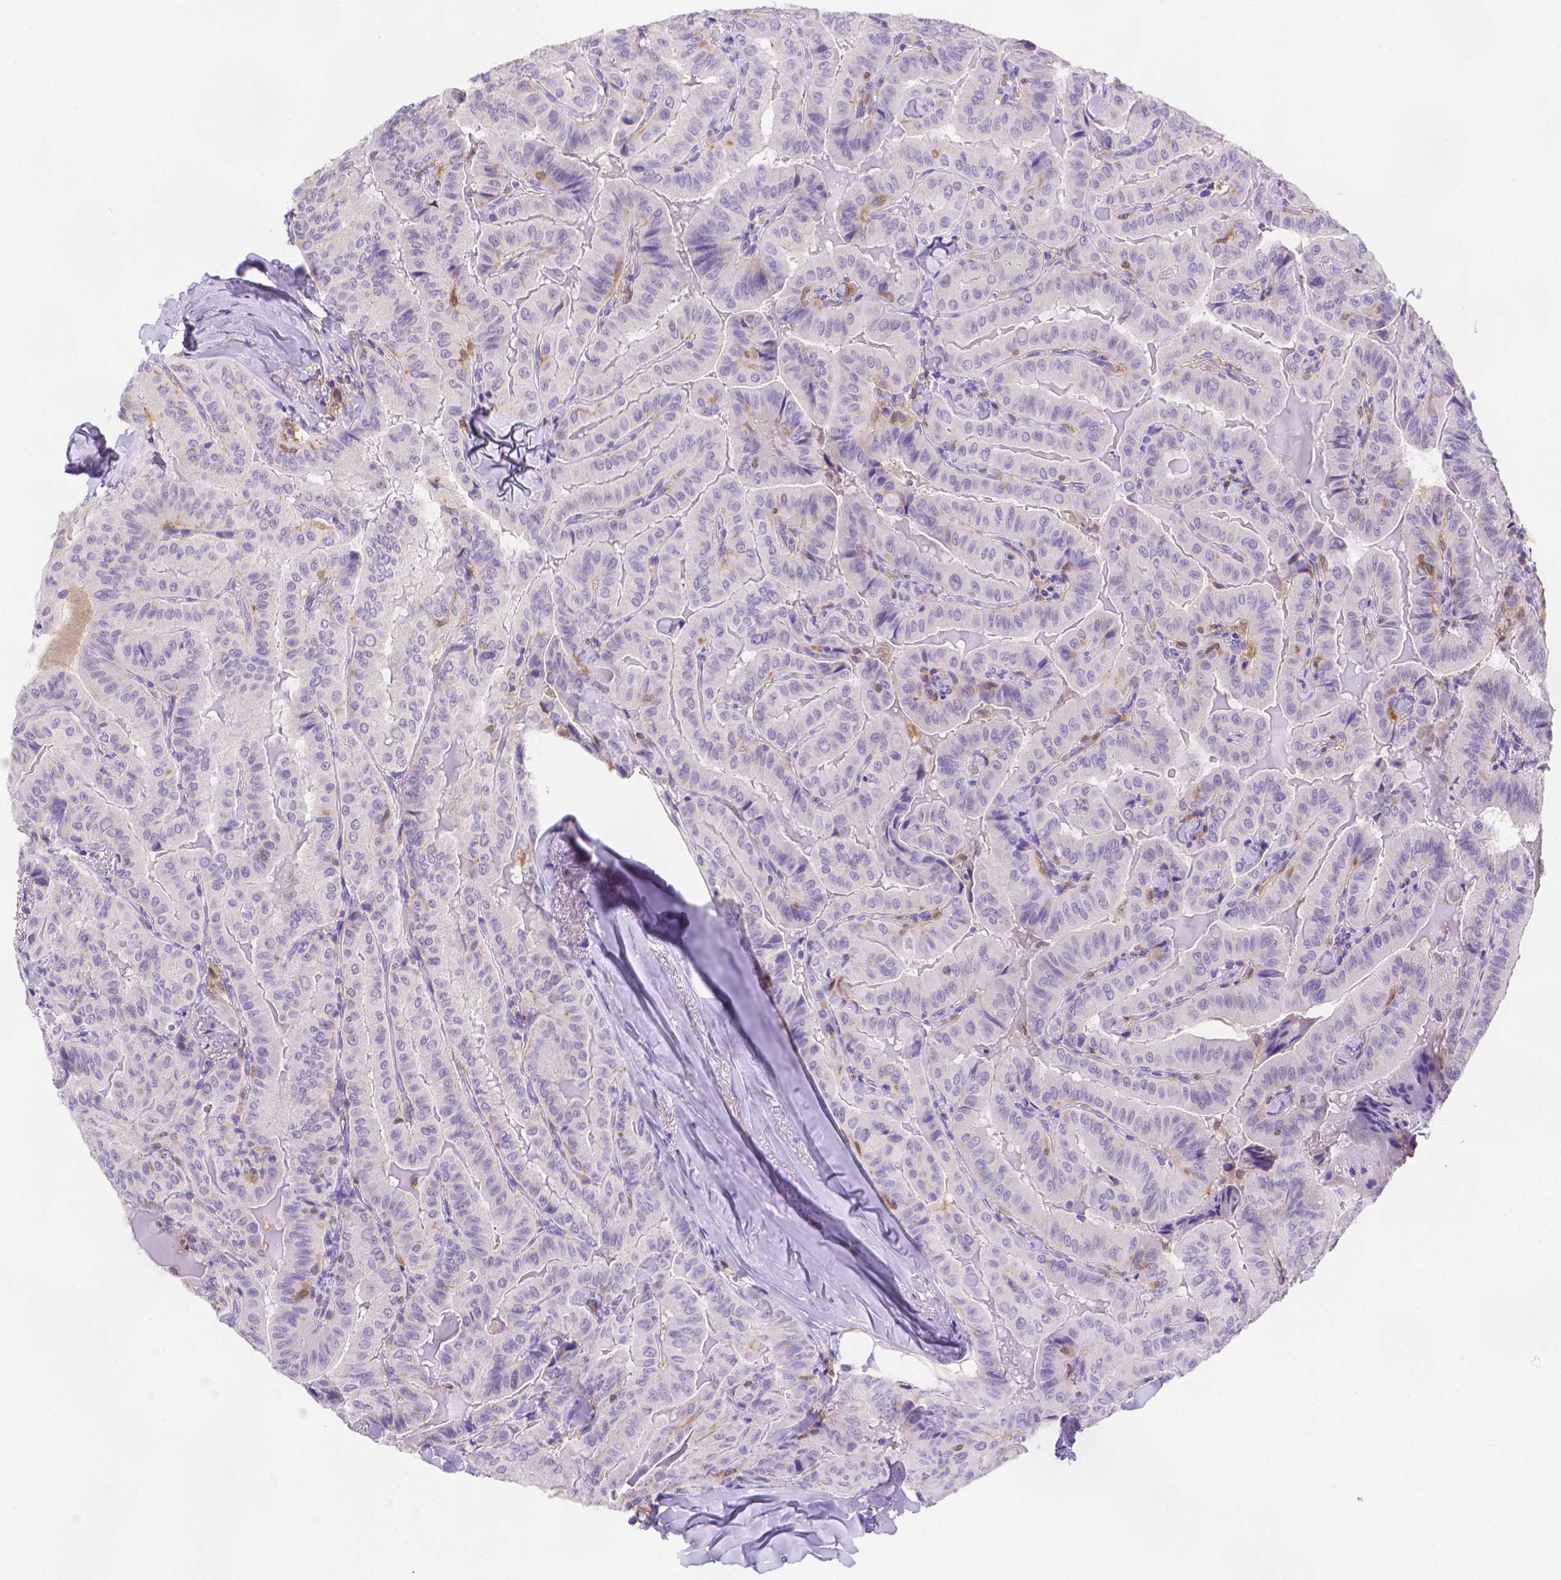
{"staining": {"intensity": "negative", "quantity": "none", "location": "none"}, "tissue": "thyroid cancer", "cell_type": "Tumor cells", "image_type": "cancer", "snomed": [{"axis": "morphology", "description": "Papillary adenocarcinoma, NOS"}, {"axis": "topography", "description": "Thyroid gland"}], "caption": "Immunohistochemical staining of human thyroid papillary adenocarcinoma shows no significant positivity in tumor cells.", "gene": "FGD2", "patient": {"sex": "female", "age": 68}}